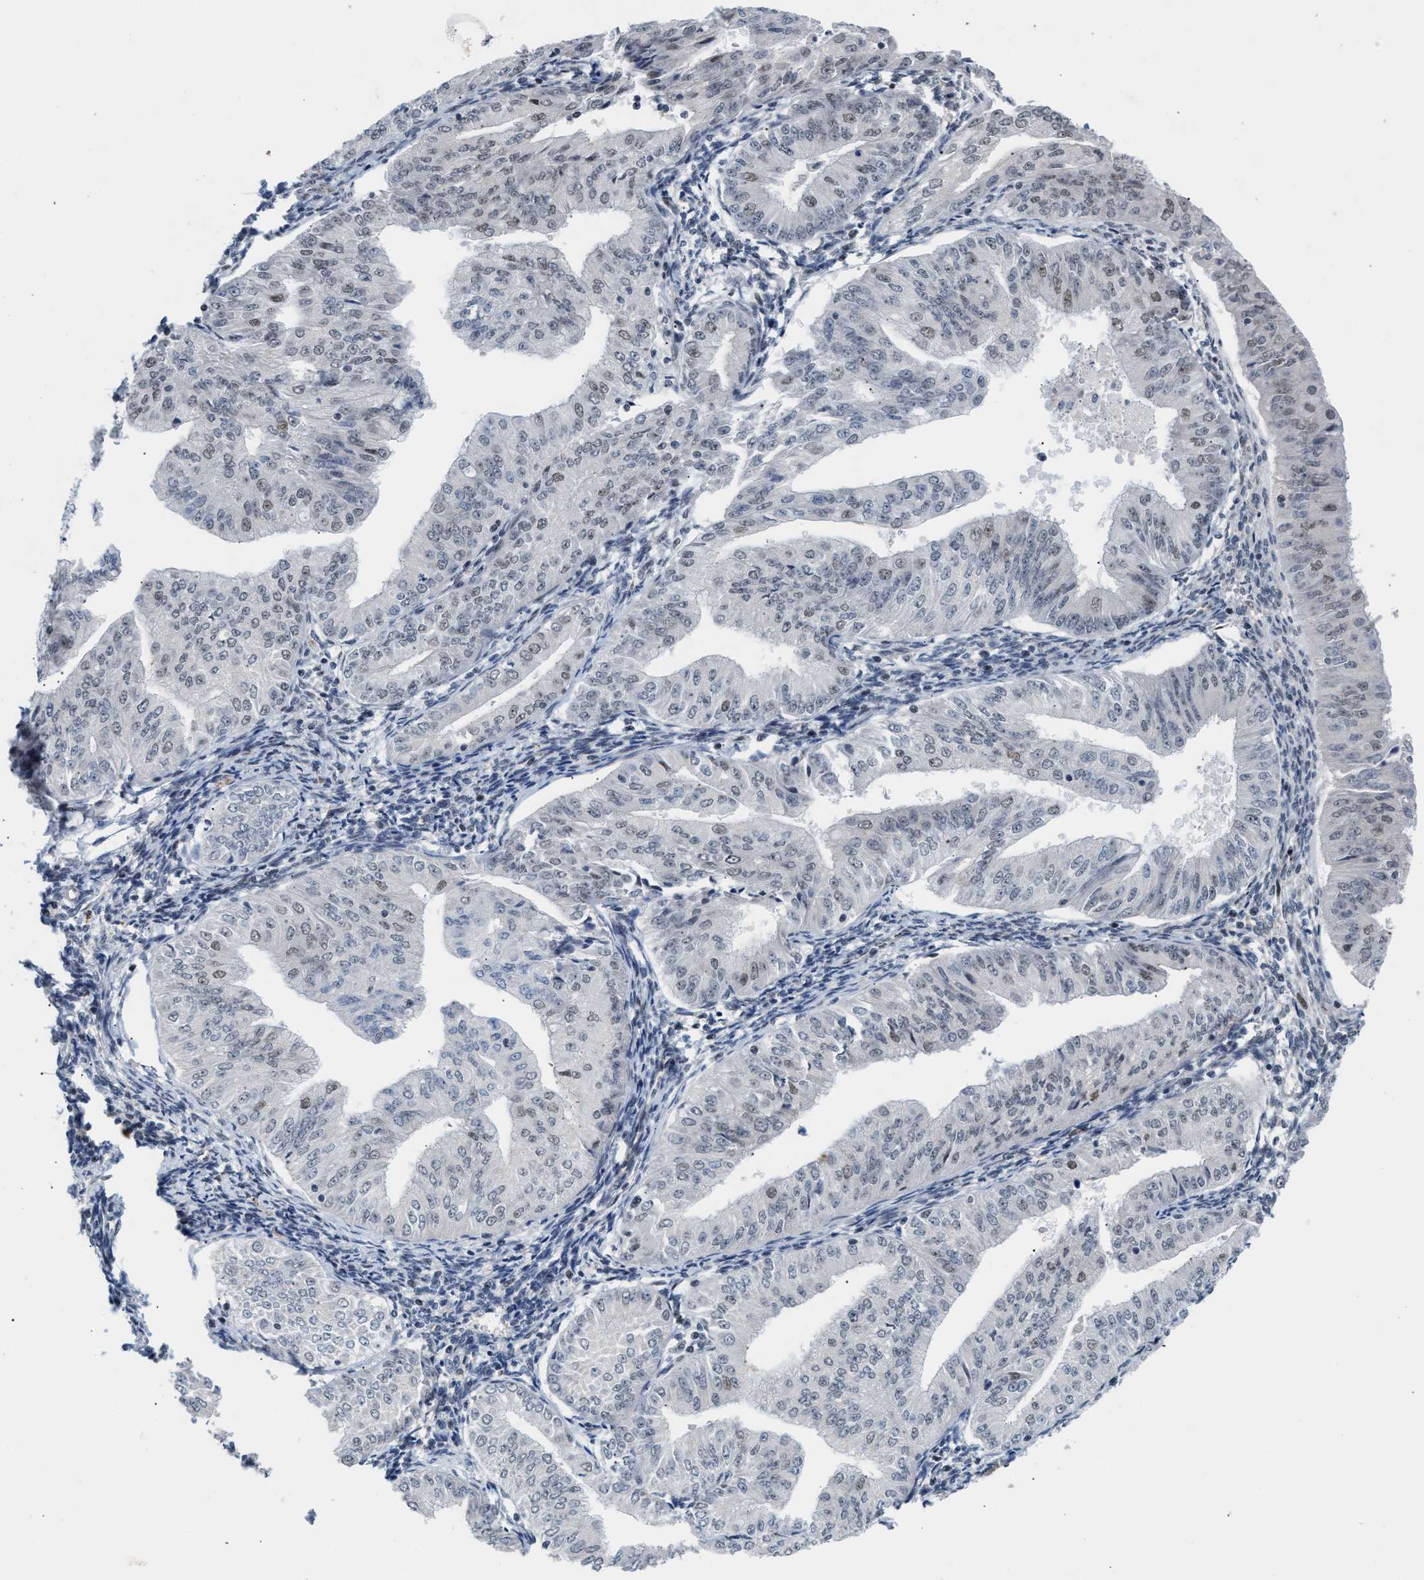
{"staining": {"intensity": "weak", "quantity": "<25%", "location": "nuclear"}, "tissue": "endometrial cancer", "cell_type": "Tumor cells", "image_type": "cancer", "snomed": [{"axis": "morphology", "description": "Normal tissue, NOS"}, {"axis": "morphology", "description": "Adenocarcinoma, NOS"}, {"axis": "topography", "description": "Endometrium"}], "caption": "High power microscopy photomicrograph of an IHC image of endometrial cancer (adenocarcinoma), revealing no significant positivity in tumor cells.", "gene": "TXNRD3", "patient": {"sex": "female", "age": 53}}